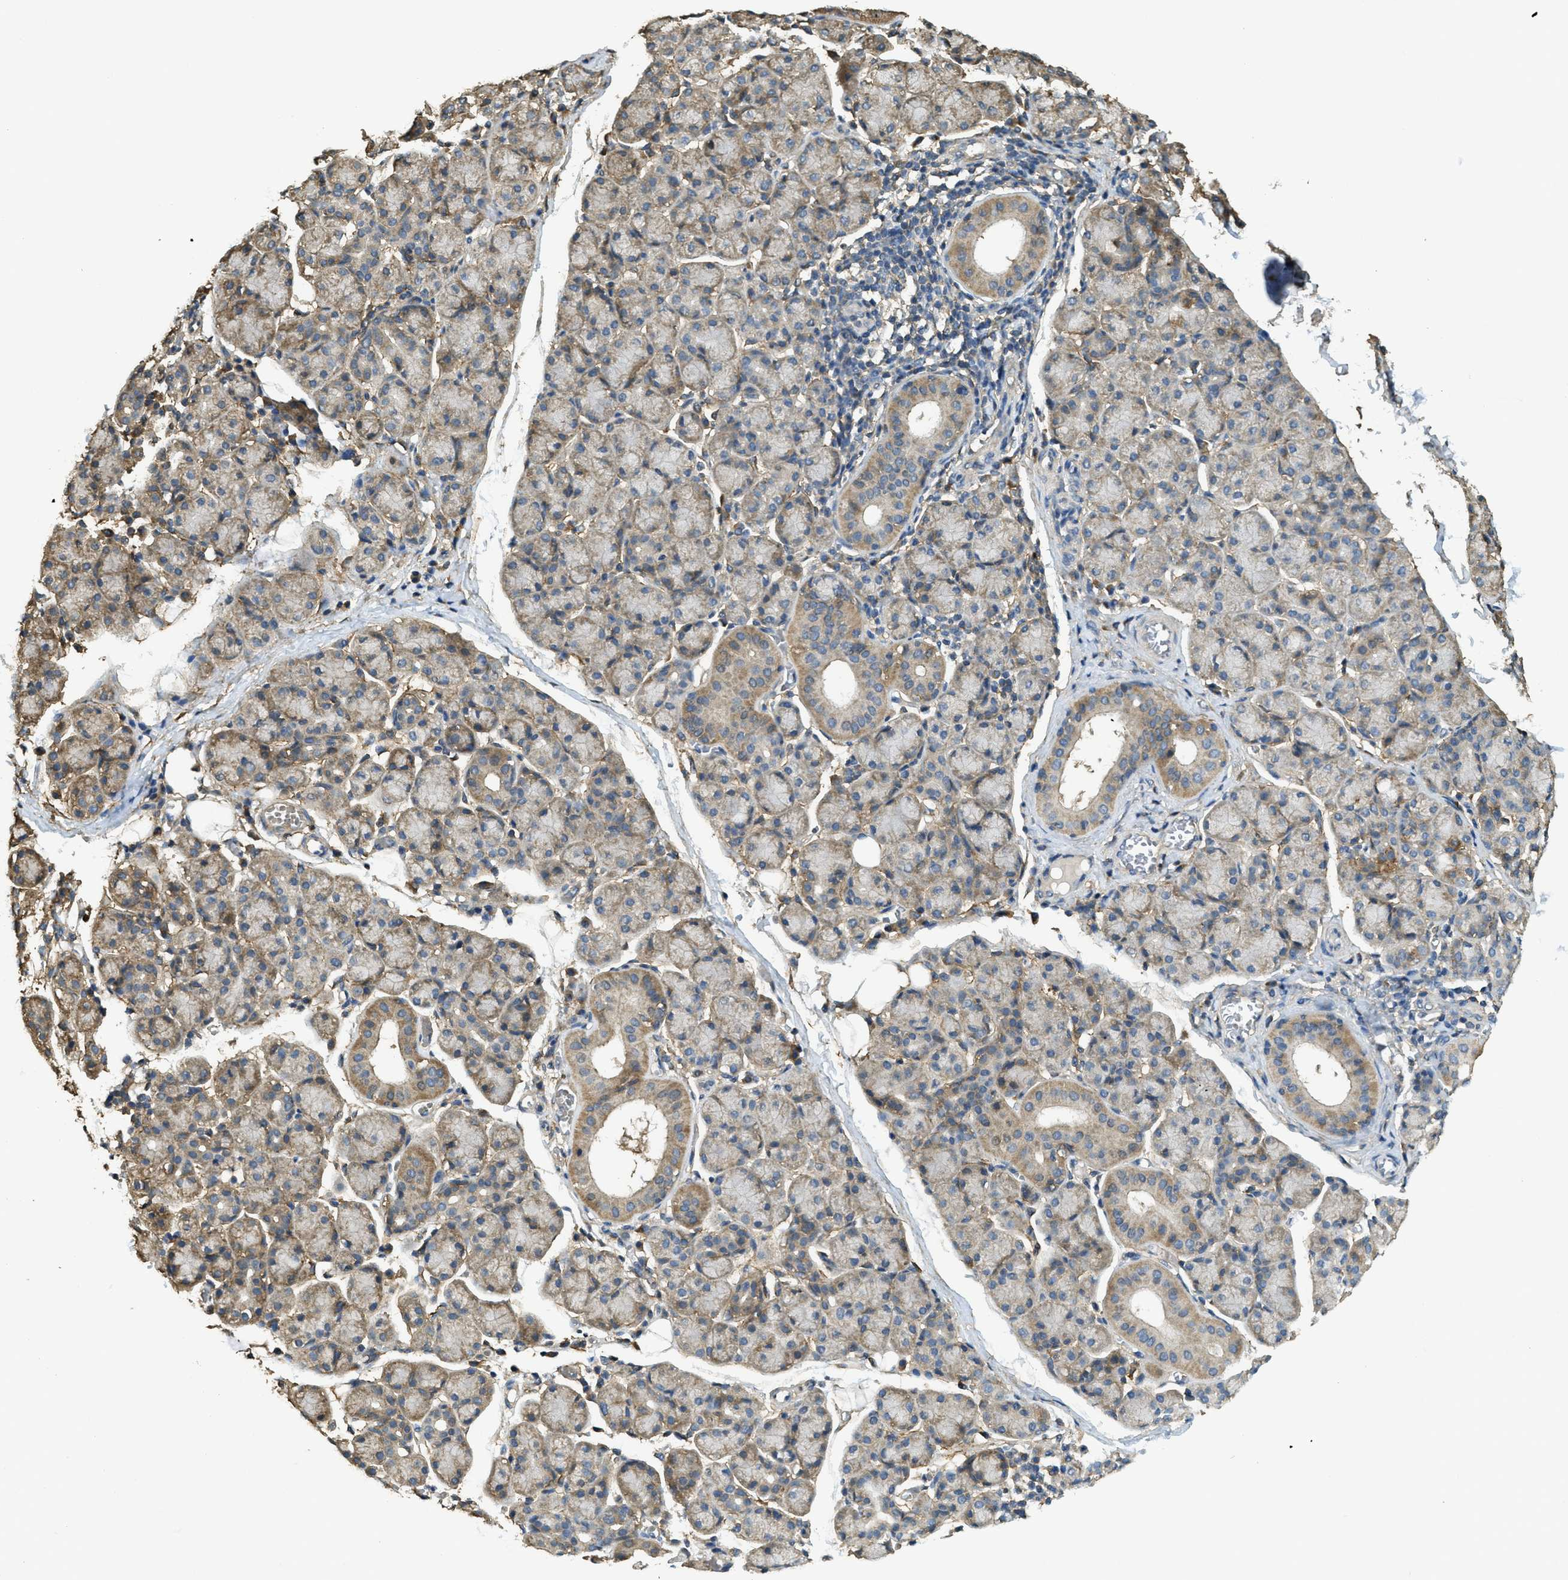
{"staining": {"intensity": "moderate", "quantity": ">75%", "location": "cytoplasmic/membranous"}, "tissue": "salivary gland", "cell_type": "Glandular cells", "image_type": "normal", "snomed": [{"axis": "morphology", "description": "Normal tissue, NOS"}, {"axis": "morphology", "description": "Inflammation, NOS"}, {"axis": "topography", "description": "Lymph node"}, {"axis": "topography", "description": "Salivary gland"}], "caption": "Immunohistochemical staining of benign salivary gland displays medium levels of moderate cytoplasmic/membranous positivity in approximately >75% of glandular cells. (DAB = brown stain, brightfield microscopy at high magnification).", "gene": "CD276", "patient": {"sex": "male", "age": 3}}